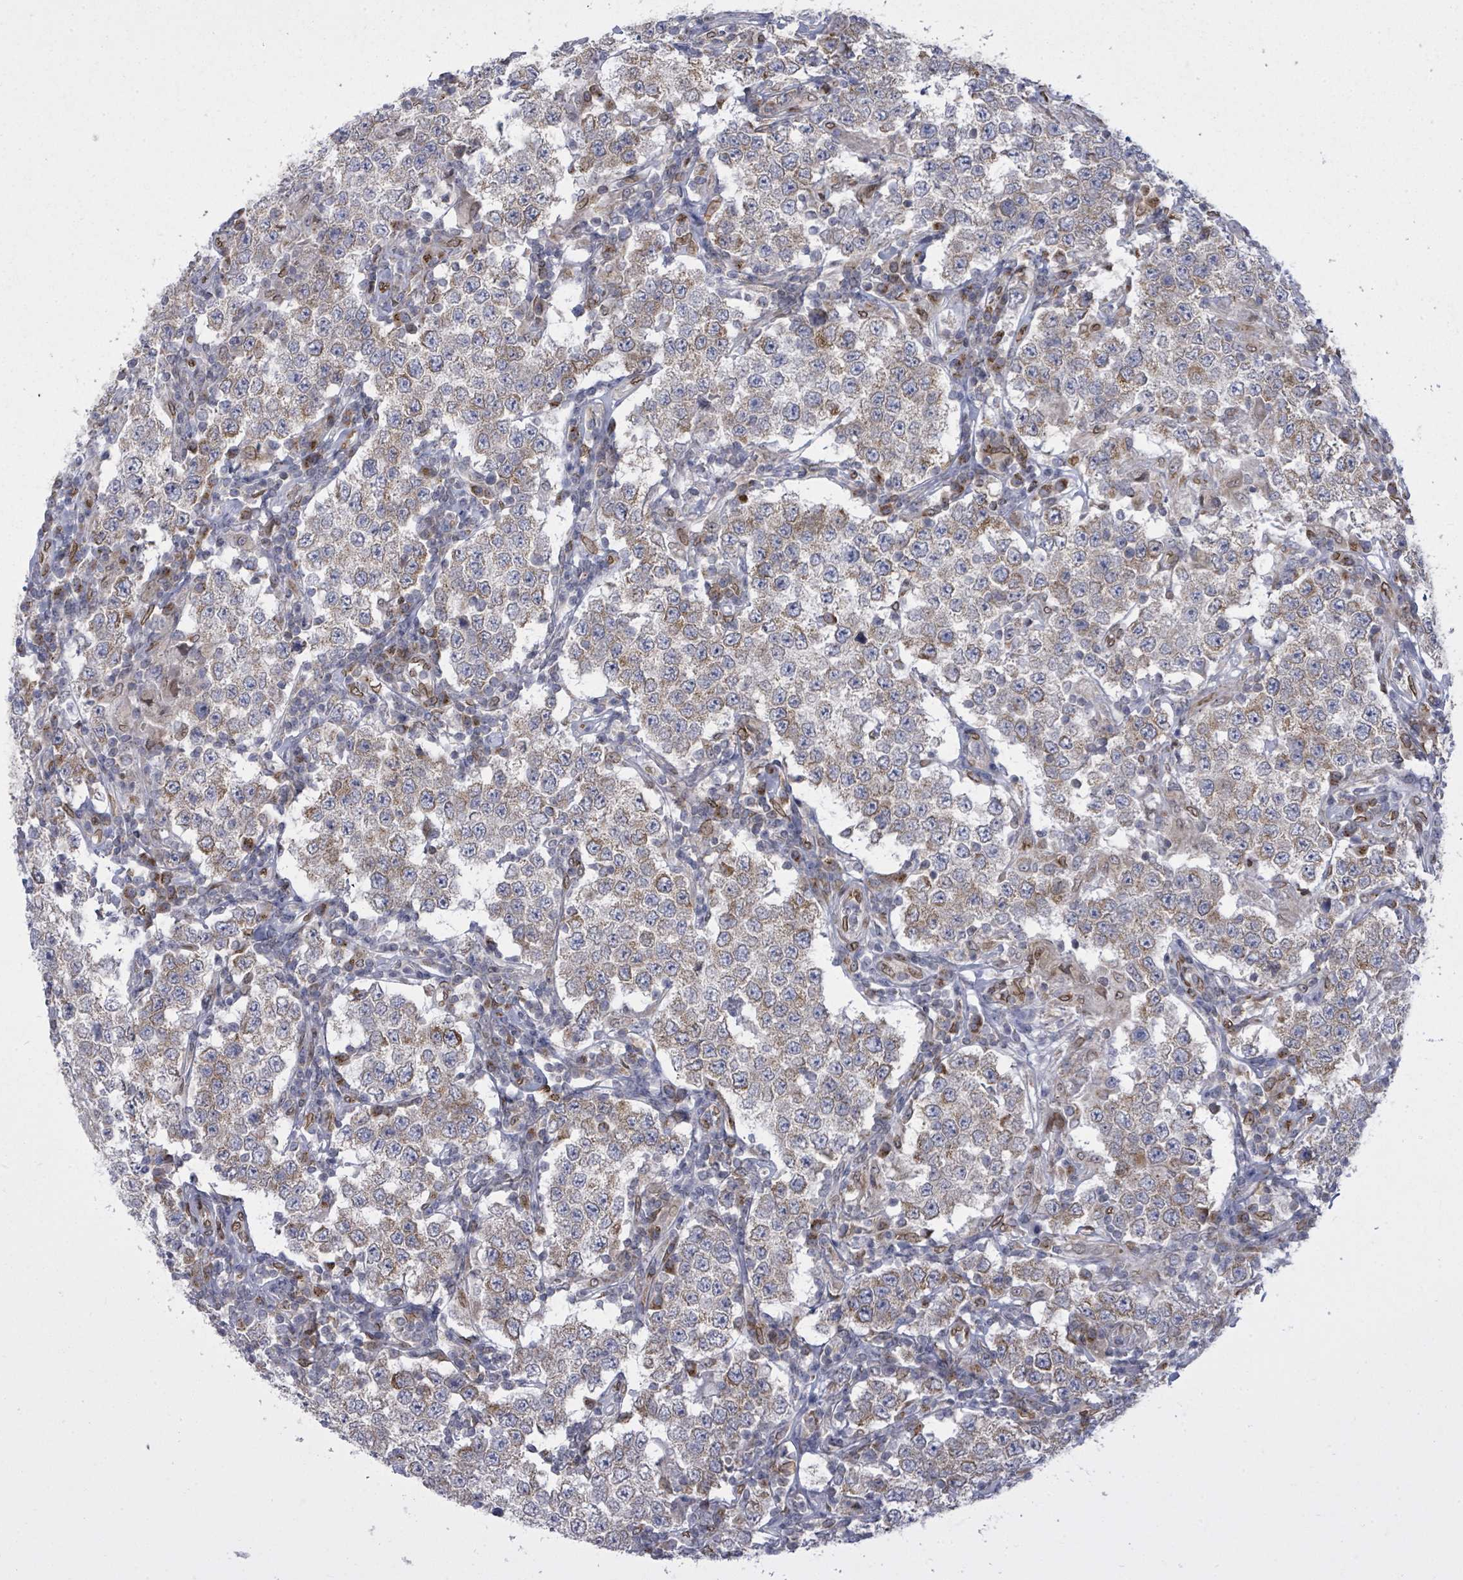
{"staining": {"intensity": "weak", "quantity": ">75%", "location": "cytoplasmic/membranous"}, "tissue": "testis cancer", "cell_type": "Tumor cells", "image_type": "cancer", "snomed": [{"axis": "morphology", "description": "Seminoma, NOS"}, {"axis": "morphology", "description": "Carcinoma, Embryonal, NOS"}, {"axis": "topography", "description": "Testis"}], "caption": "A brown stain shows weak cytoplasmic/membranous staining of a protein in testis cancer tumor cells.", "gene": "ARFGAP1", "patient": {"sex": "male", "age": 41}}